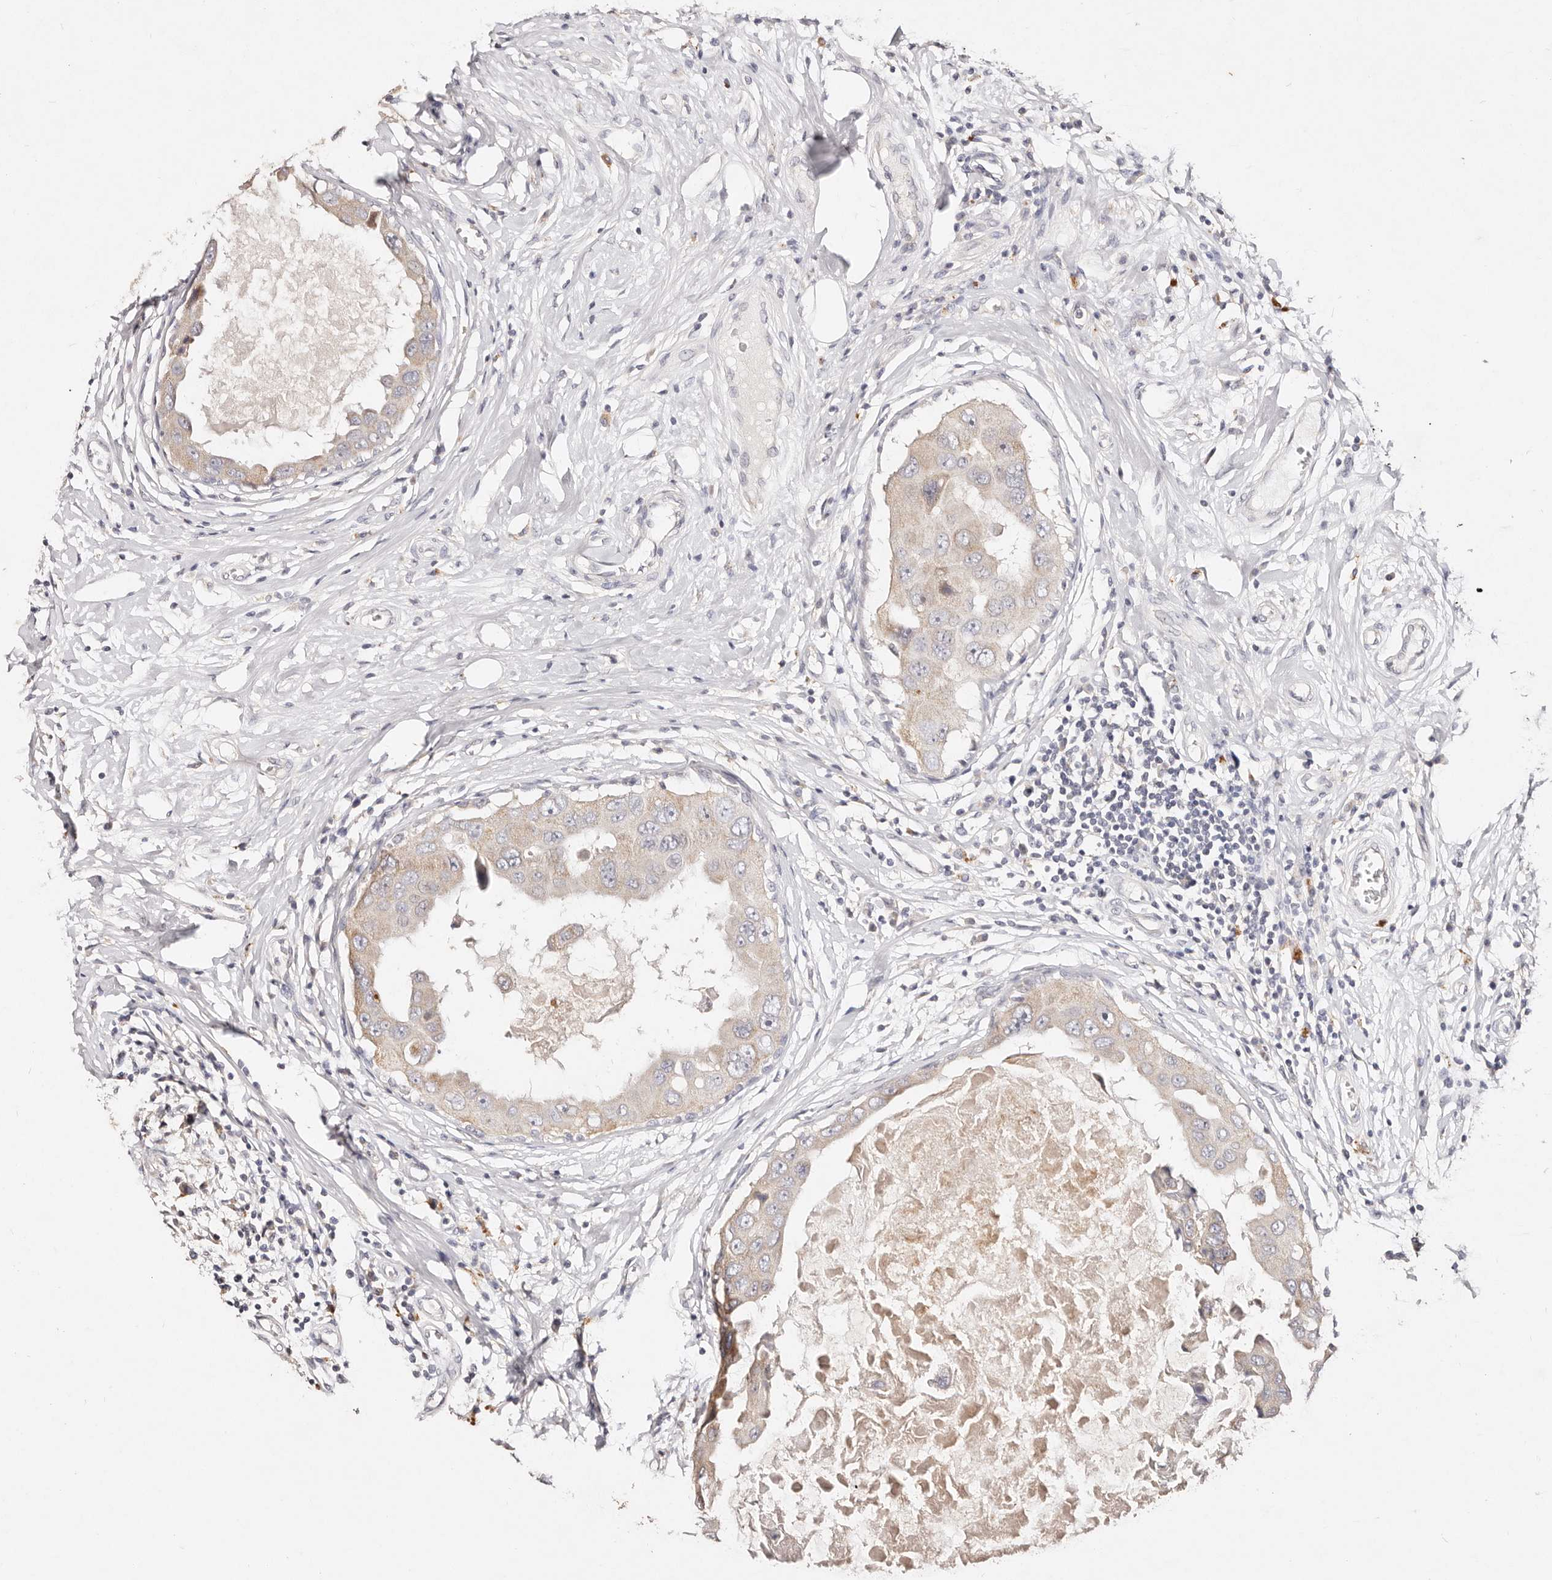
{"staining": {"intensity": "negative", "quantity": "none", "location": "none"}, "tissue": "breast cancer", "cell_type": "Tumor cells", "image_type": "cancer", "snomed": [{"axis": "morphology", "description": "Duct carcinoma"}, {"axis": "topography", "description": "Breast"}], "caption": "Immunohistochemistry (IHC) micrograph of neoplastic tissue: human breast cancer stained with DAB (3,3'-diaminobenzidine) demonstrates no significant protein positivity in tumor cells.", "gene": "VIPAS39", "patient": {"sex": "female", "age": 27}}